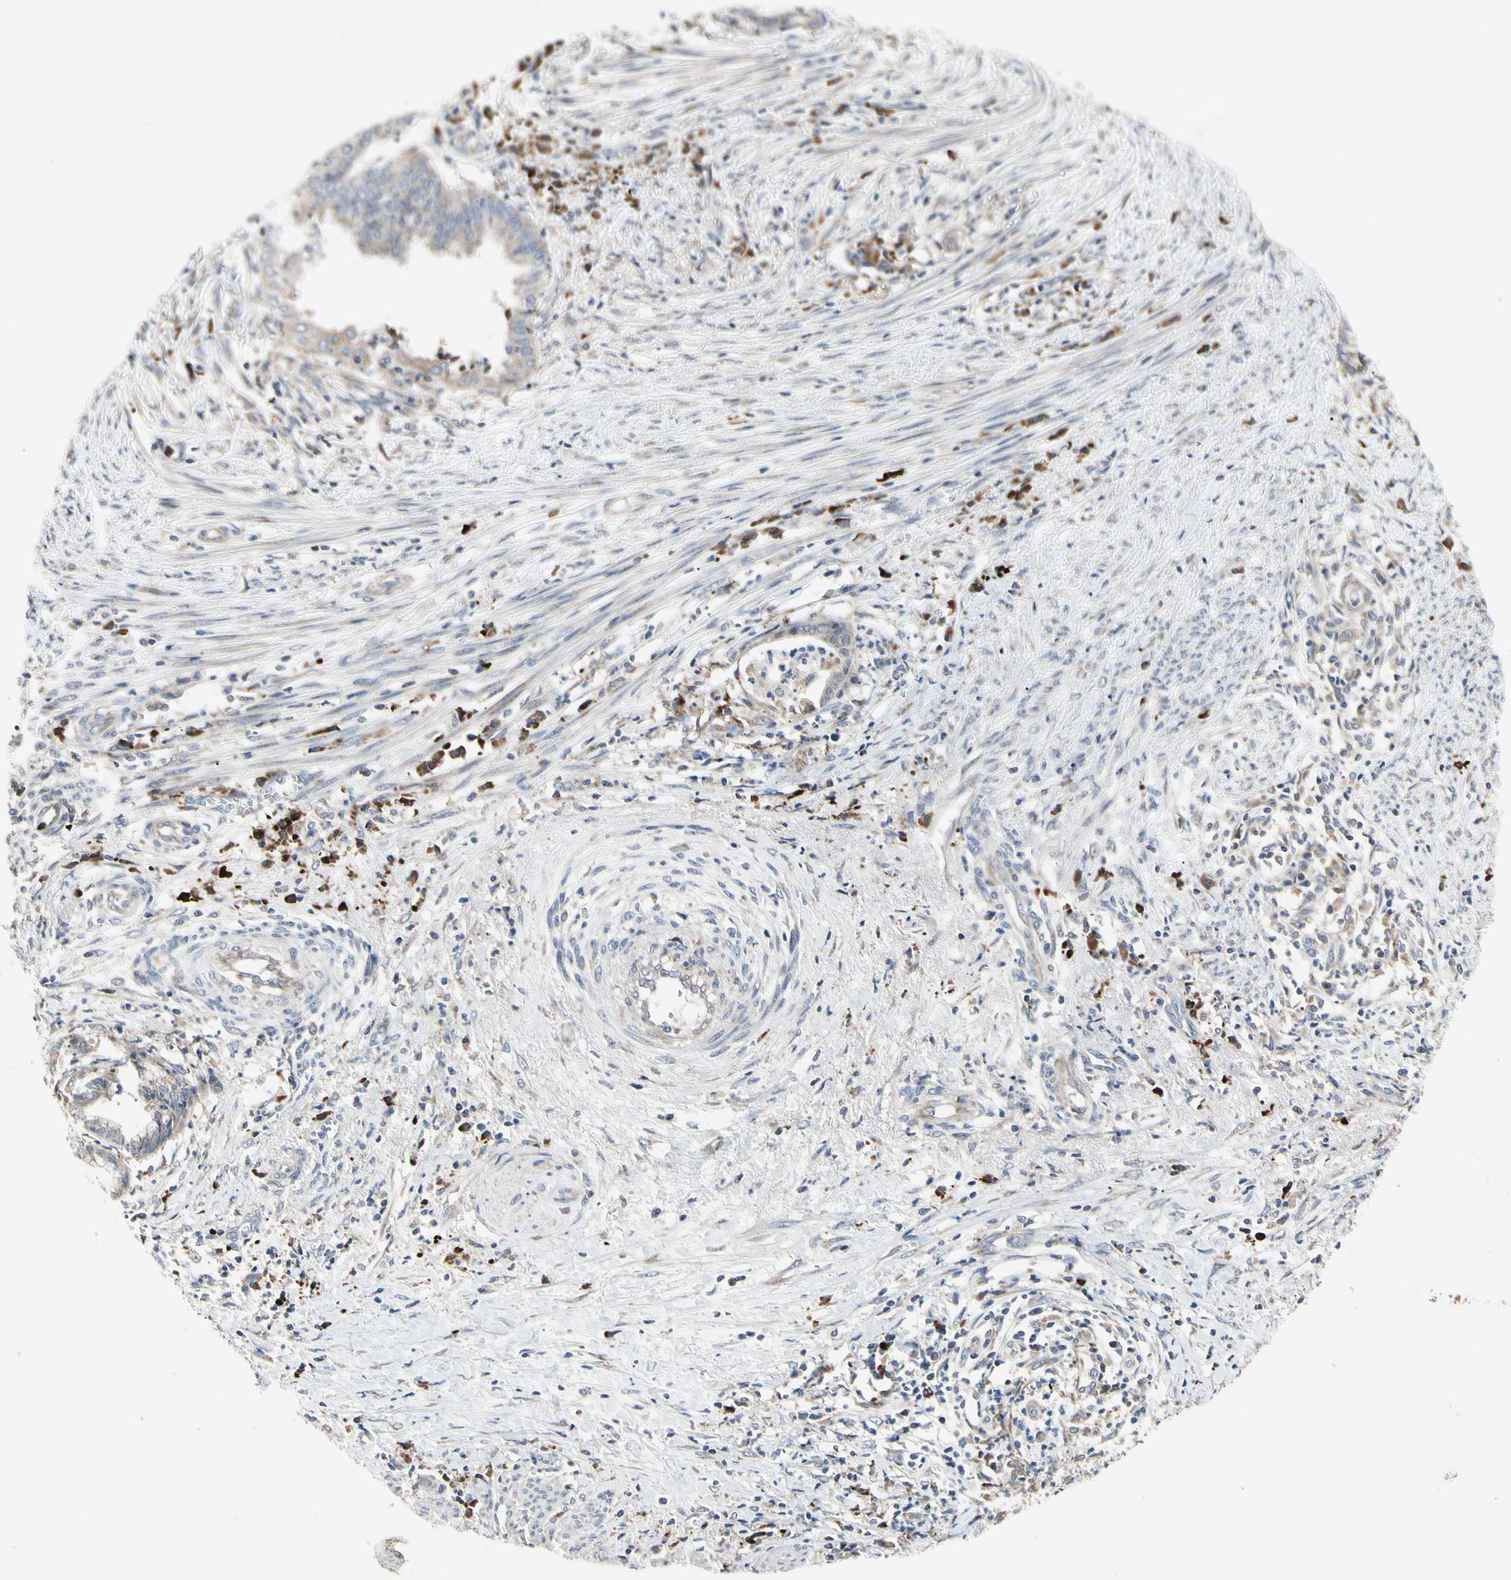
{"staining": {"intensity": "weak", "quantity": ">75%", "location": "cytoplasmic/membranous"}, "tissue": "endometrial cancer", "cell_type": "Tumor cells", "image_type": "cancer", "snomed": [{"axis": "morphology", "description": "Necrosis, NOS"}, {"axis": "morphology", "description": "Adenocarcinoma, NOS"}, {"axis": "topography", "description": "Endometrium"}], "caption": "Immunohistochemical staining of adenocarcinoma (endometrial) exhibits weak cytoplasmic/membranous protein positivity in approximately >75% of tumor cells. (Brightfield microscopy of DAB IHC at high magnification).", "gene": "MMEL1", "patient": {"sex": "female", "age": 79}}